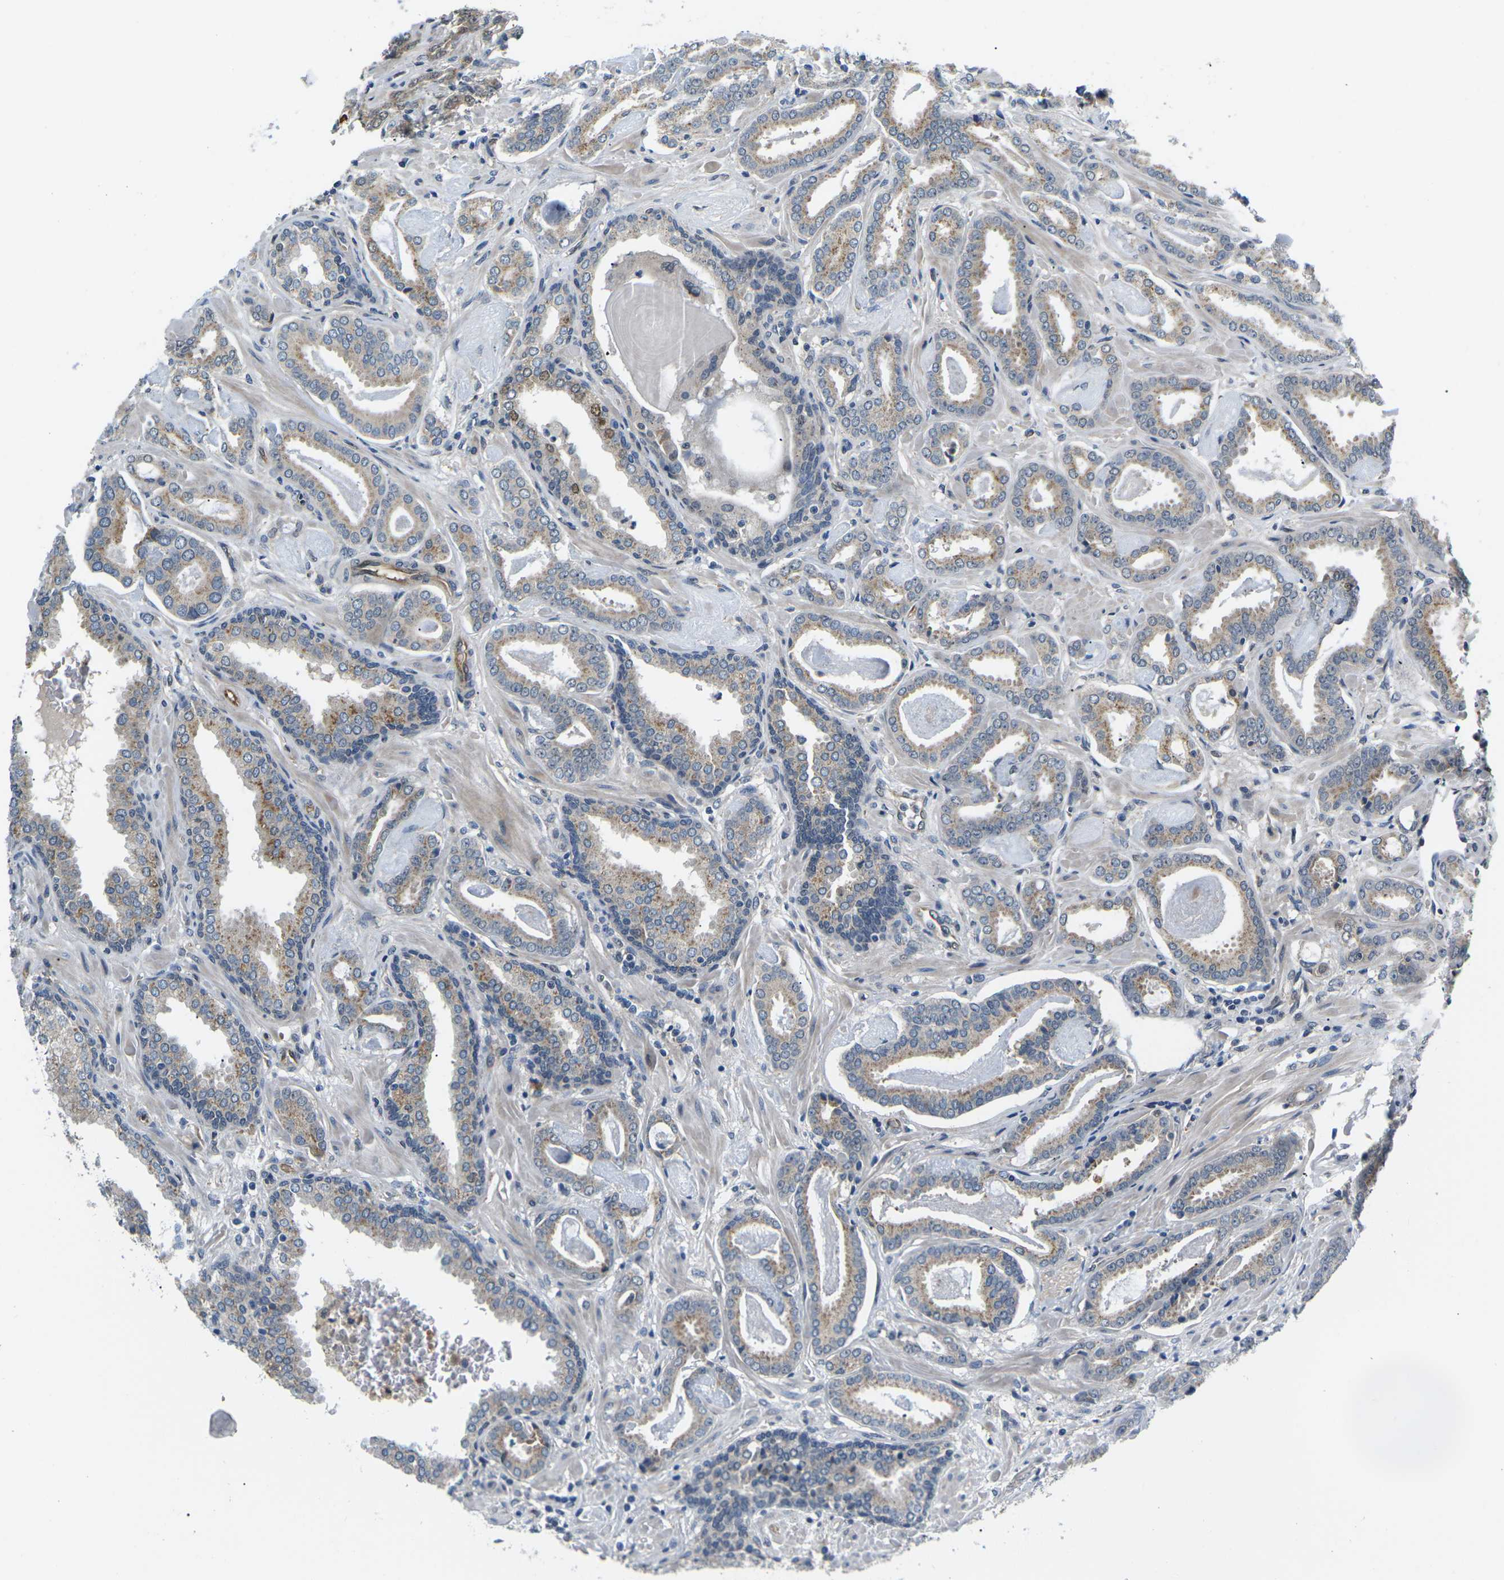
{"staining": {"intensity": "moderate", "quantity": "25%-75%", "location": "cytoplasmic/membranous"}, "tissue": "prostate cancer", "cell_type": "Tumor cells", "image_type": "cancer", "snomed": [{"axis": "morphology", "description": "Adenocarcinoma, Low grade"}, {"axis": "topography", "description": "Prostate"}], "caption": "A brown stain labels moderate cytoplasmic/membranous expression of a protein in prostate cancer tumor cells.", "gene": "ERBB4", "patient": {"sex": "male", "age": 53}}